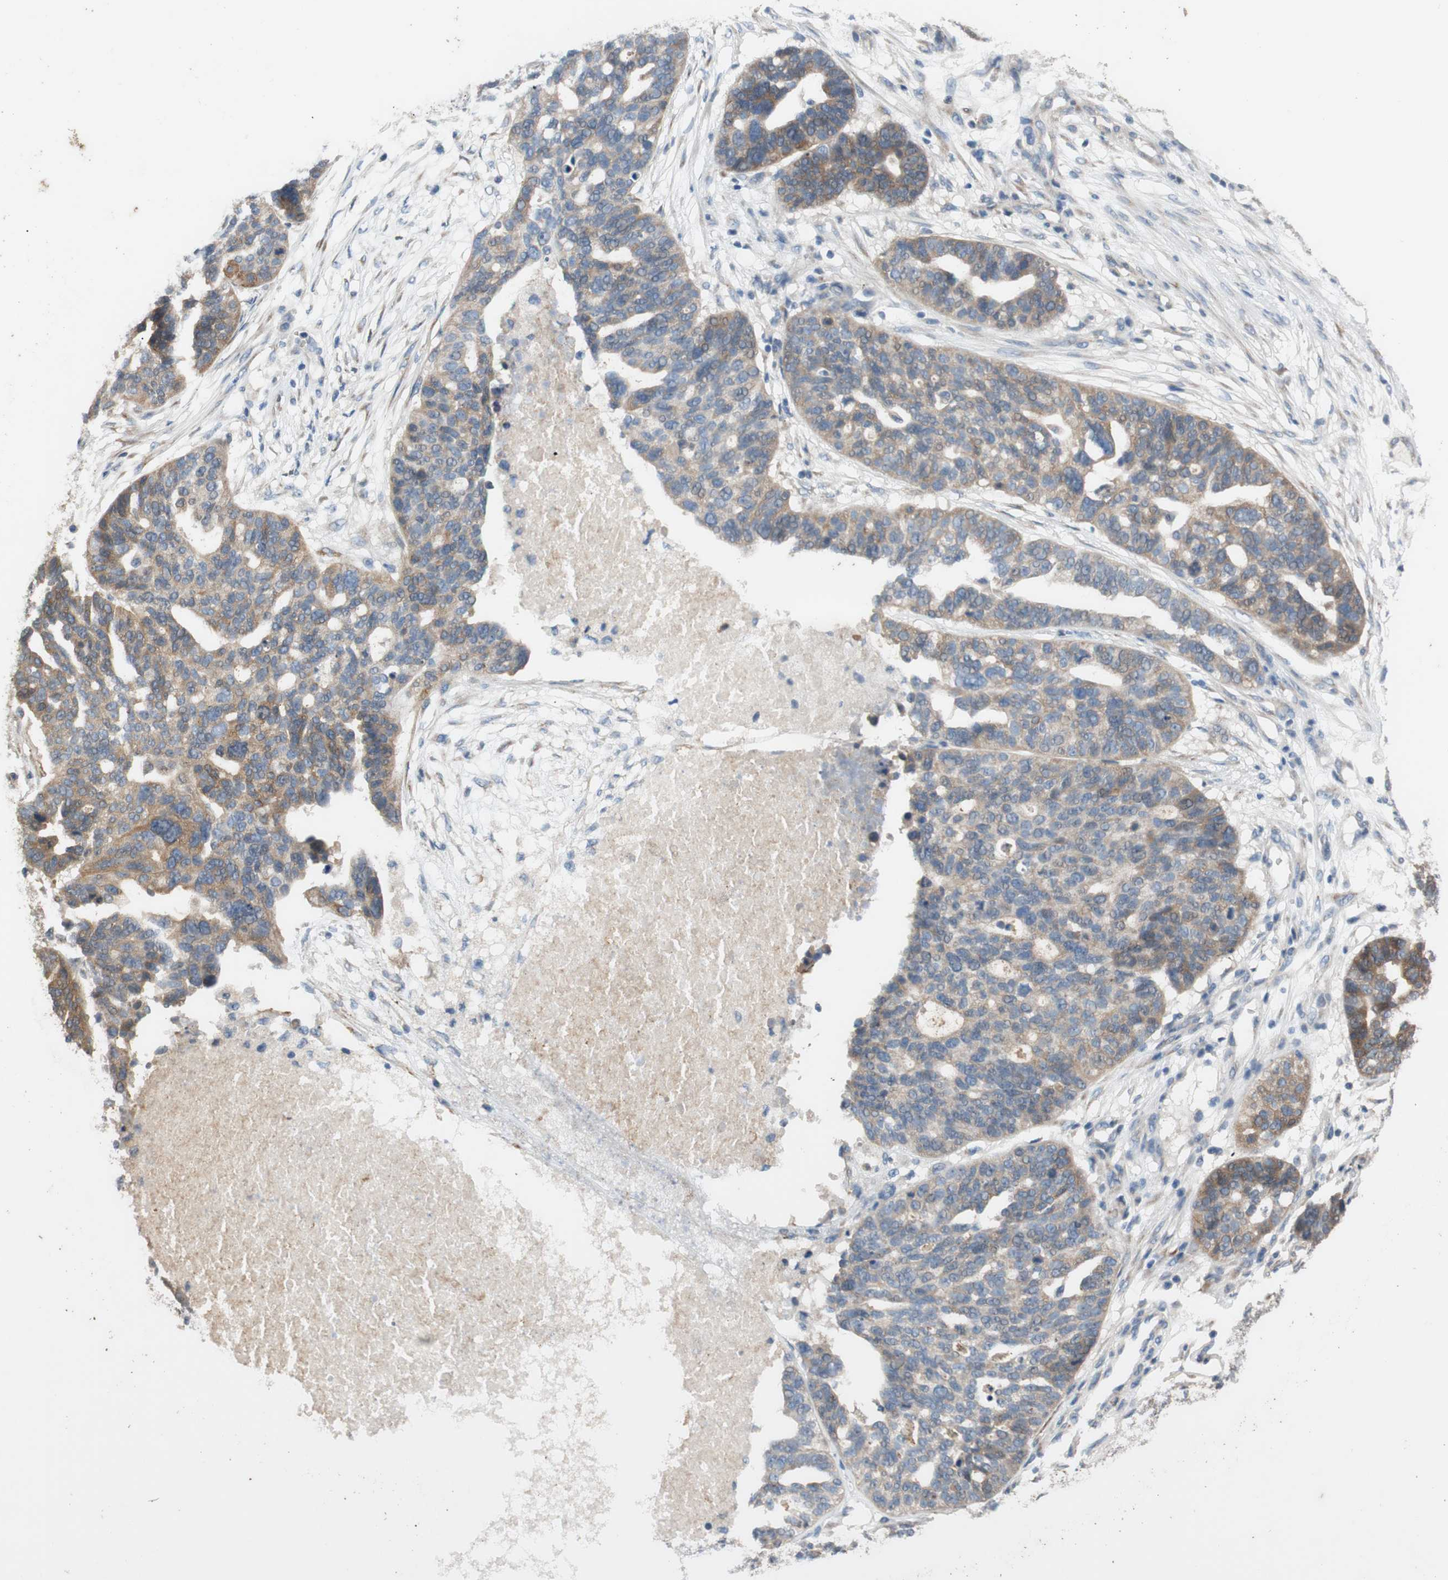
{"staining": {"intensity": "weak", "quantity": ">75%", "location": "cytoplasmic/membranous"}, "tissue": "ovarian cancer", "cell_type": "Tumor cells", "image_type": "cancer", "snomed": [{"axis": "morphology", "description": "Cystadenocarcinoma, serous, NOS"}, {"axis": "topography", "description": "Ovary"}], "caption": "This is a micrograph of immunohistochemistry staining of ovarian cancer, which shows weak positivity in the cytoplasmic/membranous of tumor cells.", "gene": "ADD2", "patient": {"sex": "female", "age": 59}}